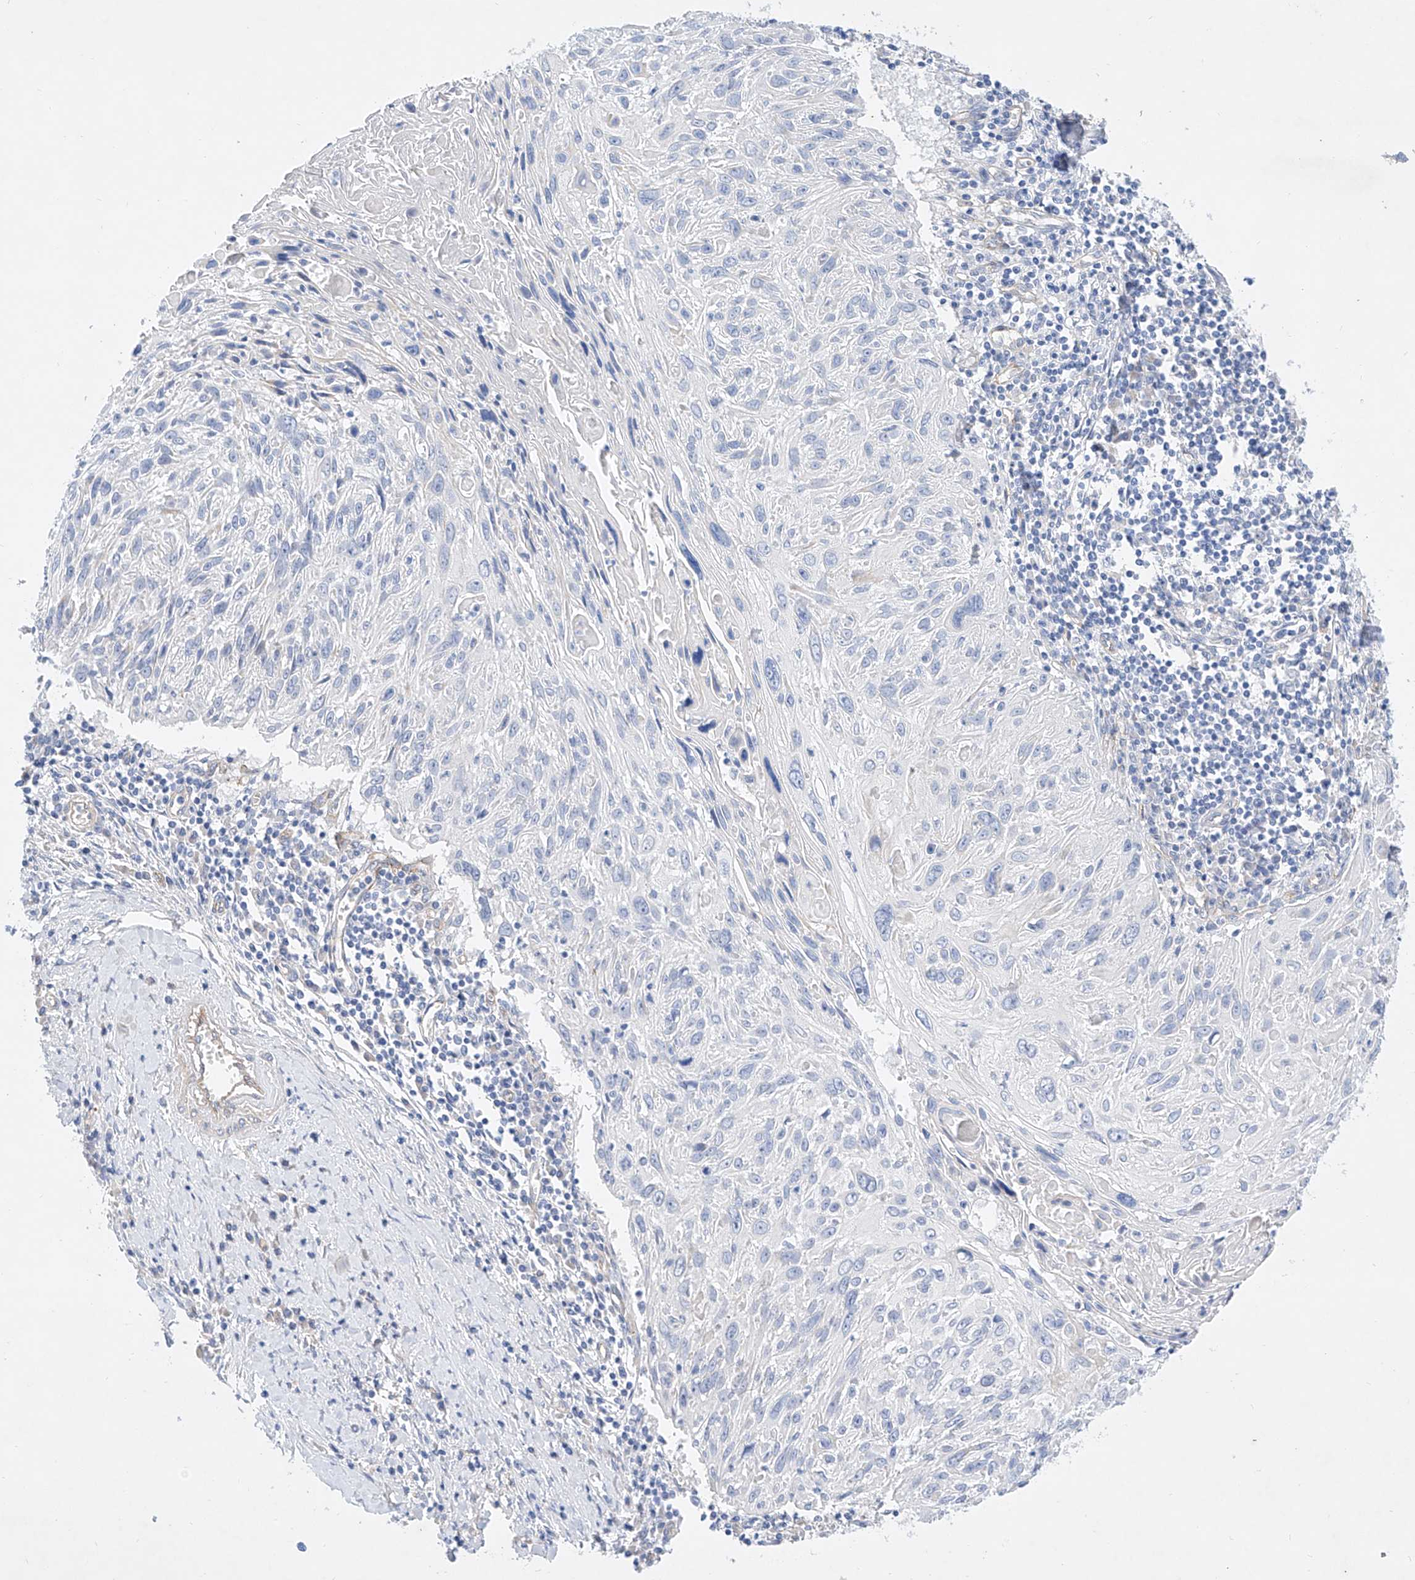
{"staining": {"intensity": "negative", "quantity": "none", "location": "none"}, "tissue": "cervical cancer", "cell_type": "Tumor cells", "image_type": "cancer", "snomed": [{"axis": "morphology", "description": "Squamous cell carcinoma, NOS"}, {"axis": "topography", "description": "Cervix"}], "caption": "Protein analysis of cervical cancer (squamous cell carcinoma) exhibits no significant staining in tumor cells.", "gene": "SBSPON", "patient": {"sex": "female", "age": 51}}